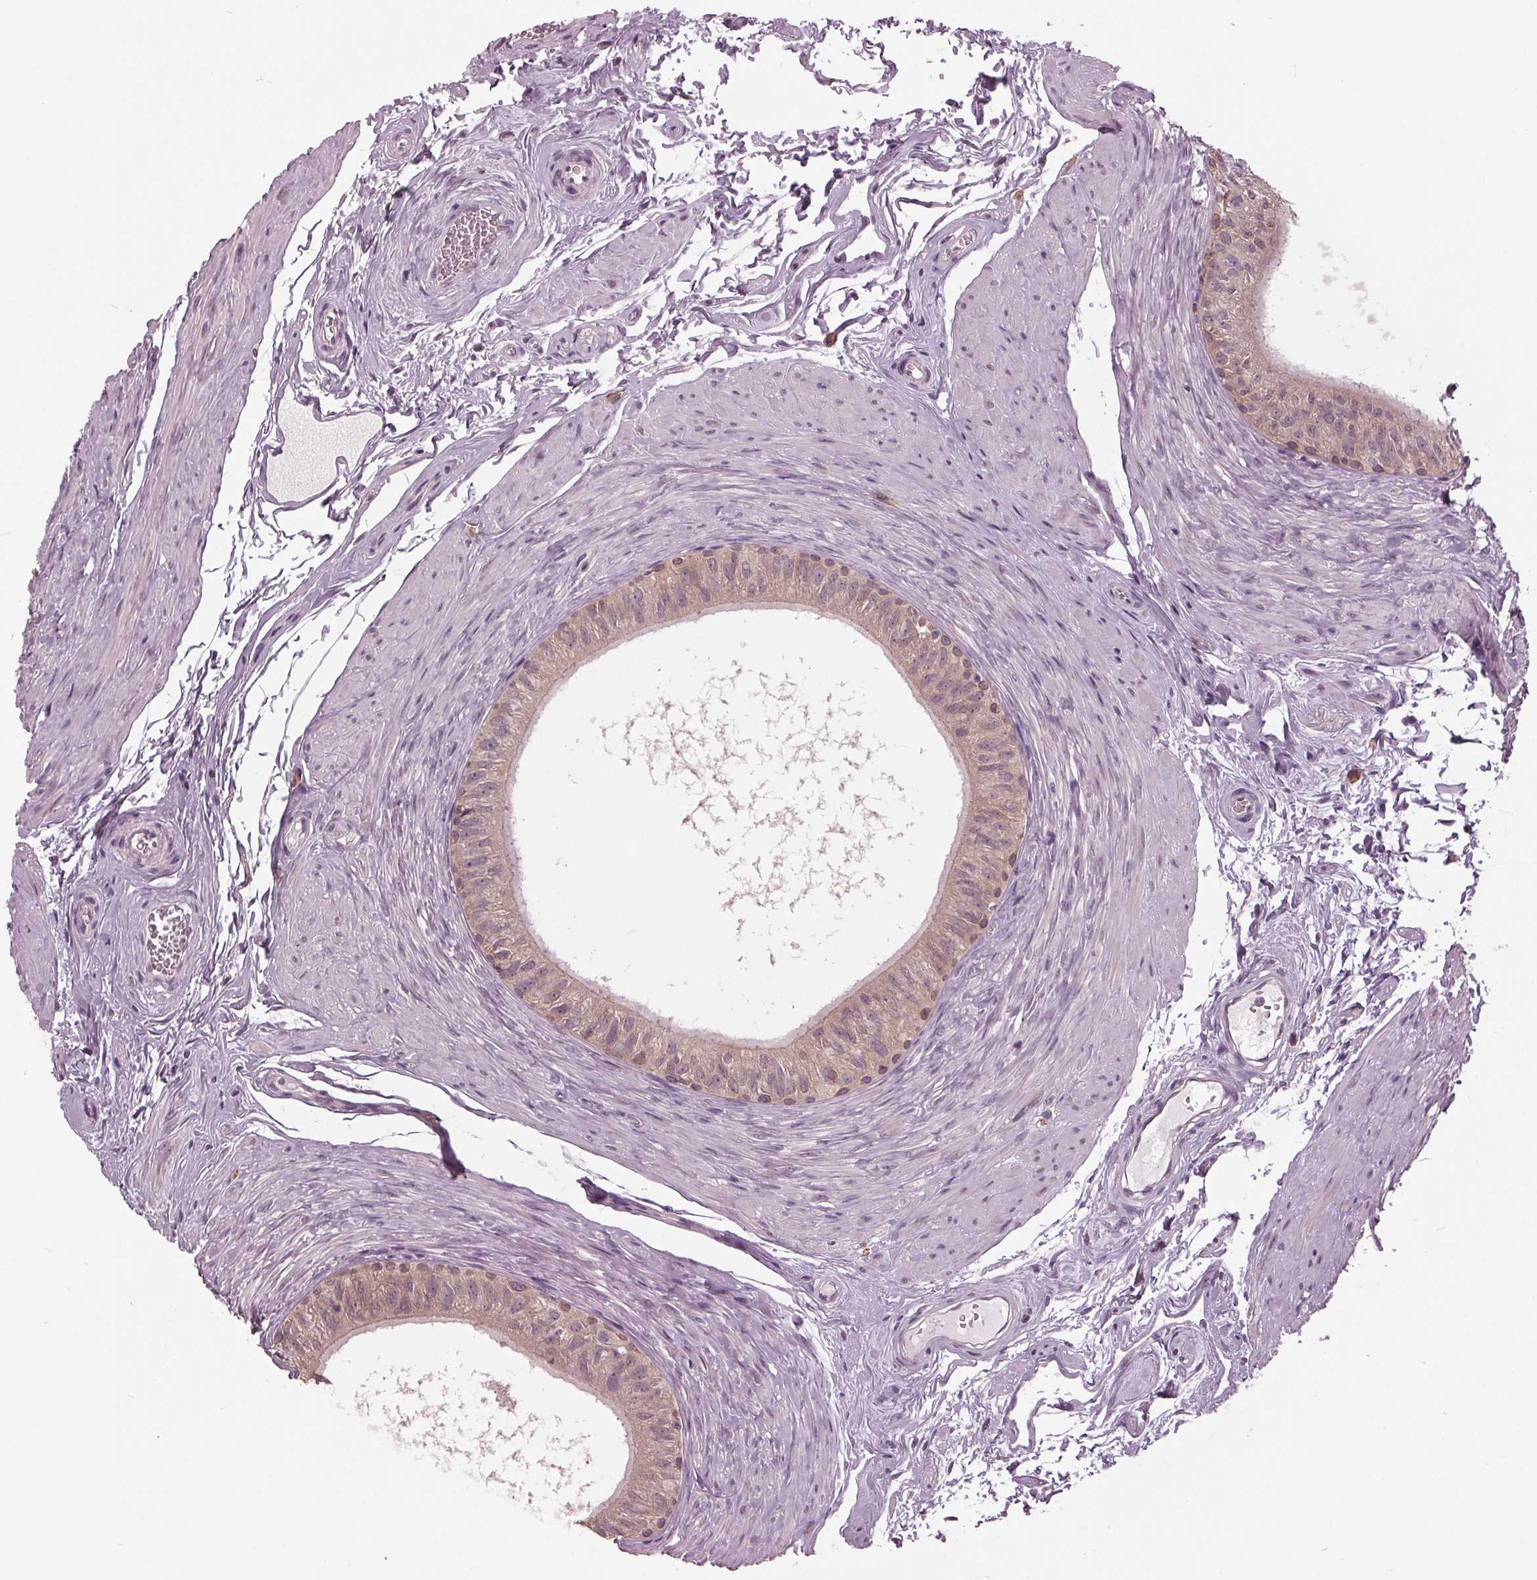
{"staining": {"intensity": "weak", "quantity": "25%-75%", "location": "cytoplasmic/membranous"}, "tissue": "epididymis", "cell_type": "Glandular cells", "image_type": "normal", "snomed": [{"axis": "morphology", "description": "Normal tissue, NOS"}, {"axis": "topography", "description": "Epididymis"}], "caption": "Epididymis stained with immunohistochemistry displays weak cytoplasmic/membranous positivity in about 25%-75% of glandular cells.", "gene": "SIGLEC6", "patient": {"sex": "male", "age": 36}}